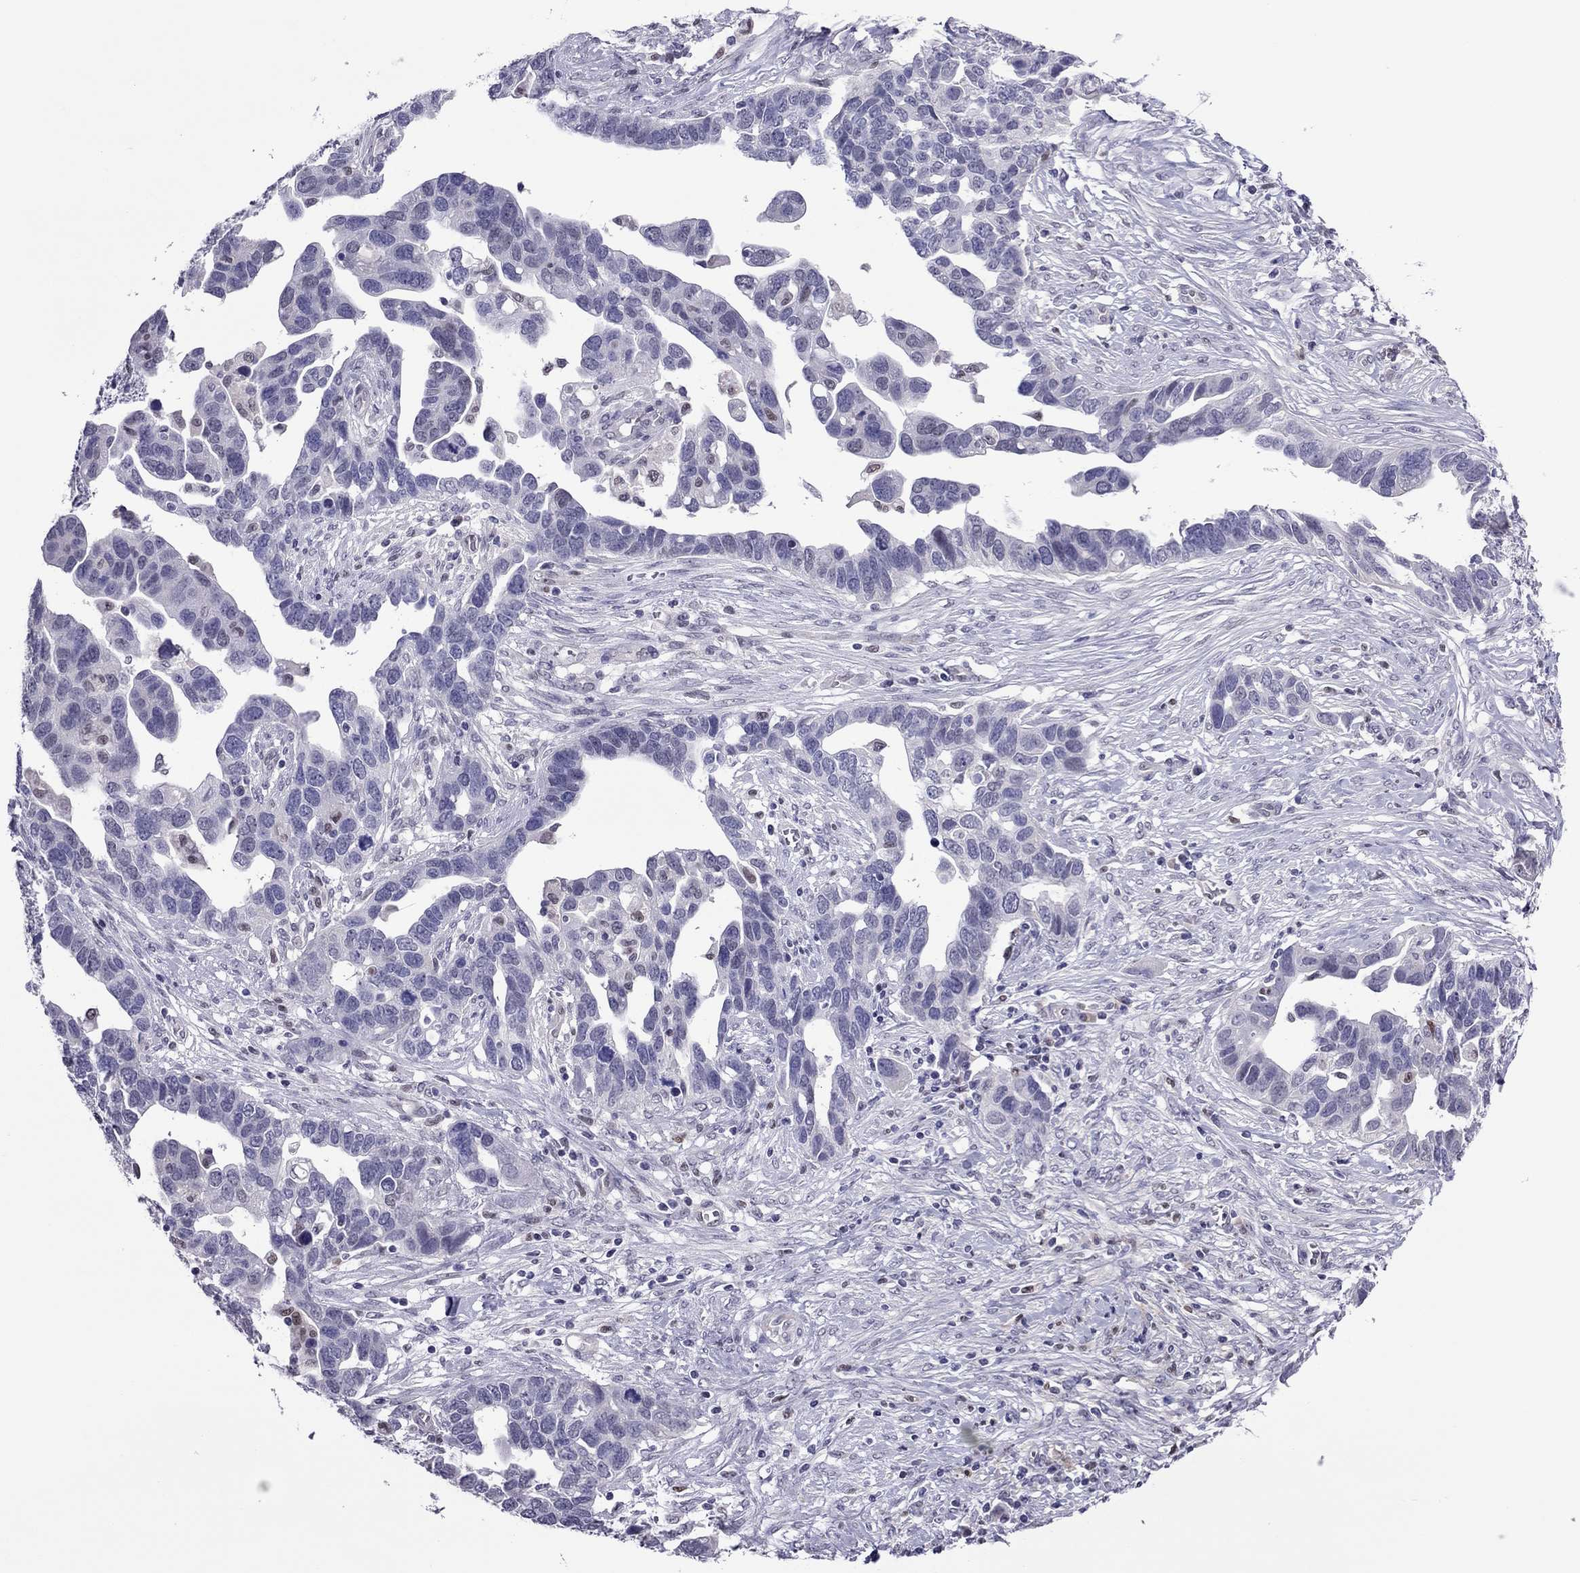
{"staining": {"intensity": "negative", "quantity": "none", "location": "none"}, "tissue": "ovarian cancer", "cell_type": "Tumor cells", "image_type": "cancer", "snomed": [{"axis": "morphology", "description": "Cystadenocarcinoma, serous, NOS"}, {"axis": "topography", "description": "Ovary"}], "caption": "Immunohistochemical staining of serous cystadenocarcinoma (ovarian) reveals no significant staining in tumor cells.", "gene": "SPINT3", "patient": {"sex": "female", "age": 54}}